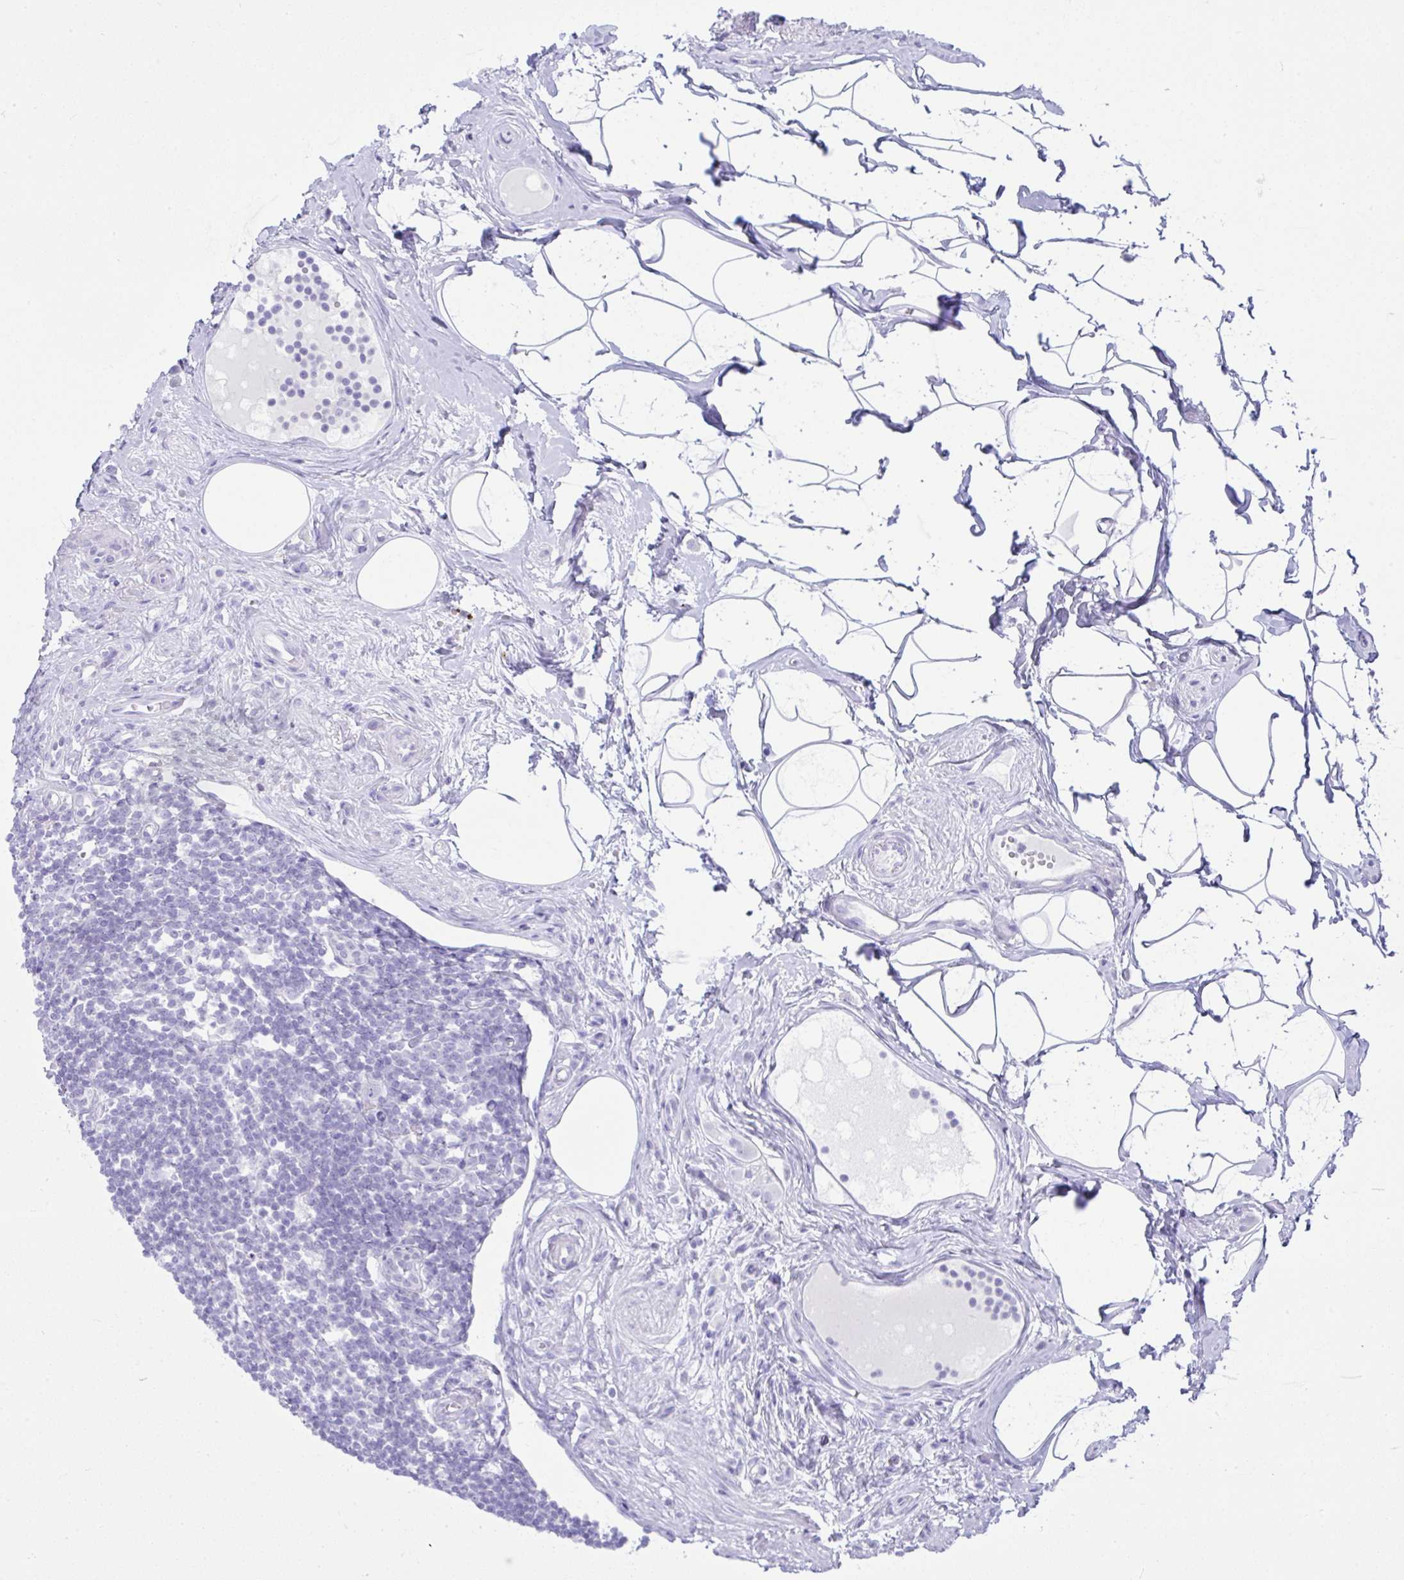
{"staining": {"intensity": "weak", "quantity": "<25%", "location": "cytoplasmic/membranous,nuclear"}, "tissue": "appendix", "cell_type": "Glandular cells", "image_type": "normal", "snomed": [{"axis": "morphology", "description": "Normal tissue, NOS"}, {"axis": "topography", "description": "Appendix"}], "caption": "Immunohistochemical staining of normal appendix exhibits no significant expression in glandular cells.", "gene": "PSCA", "patient": {"sex": "female", "age": 56}}